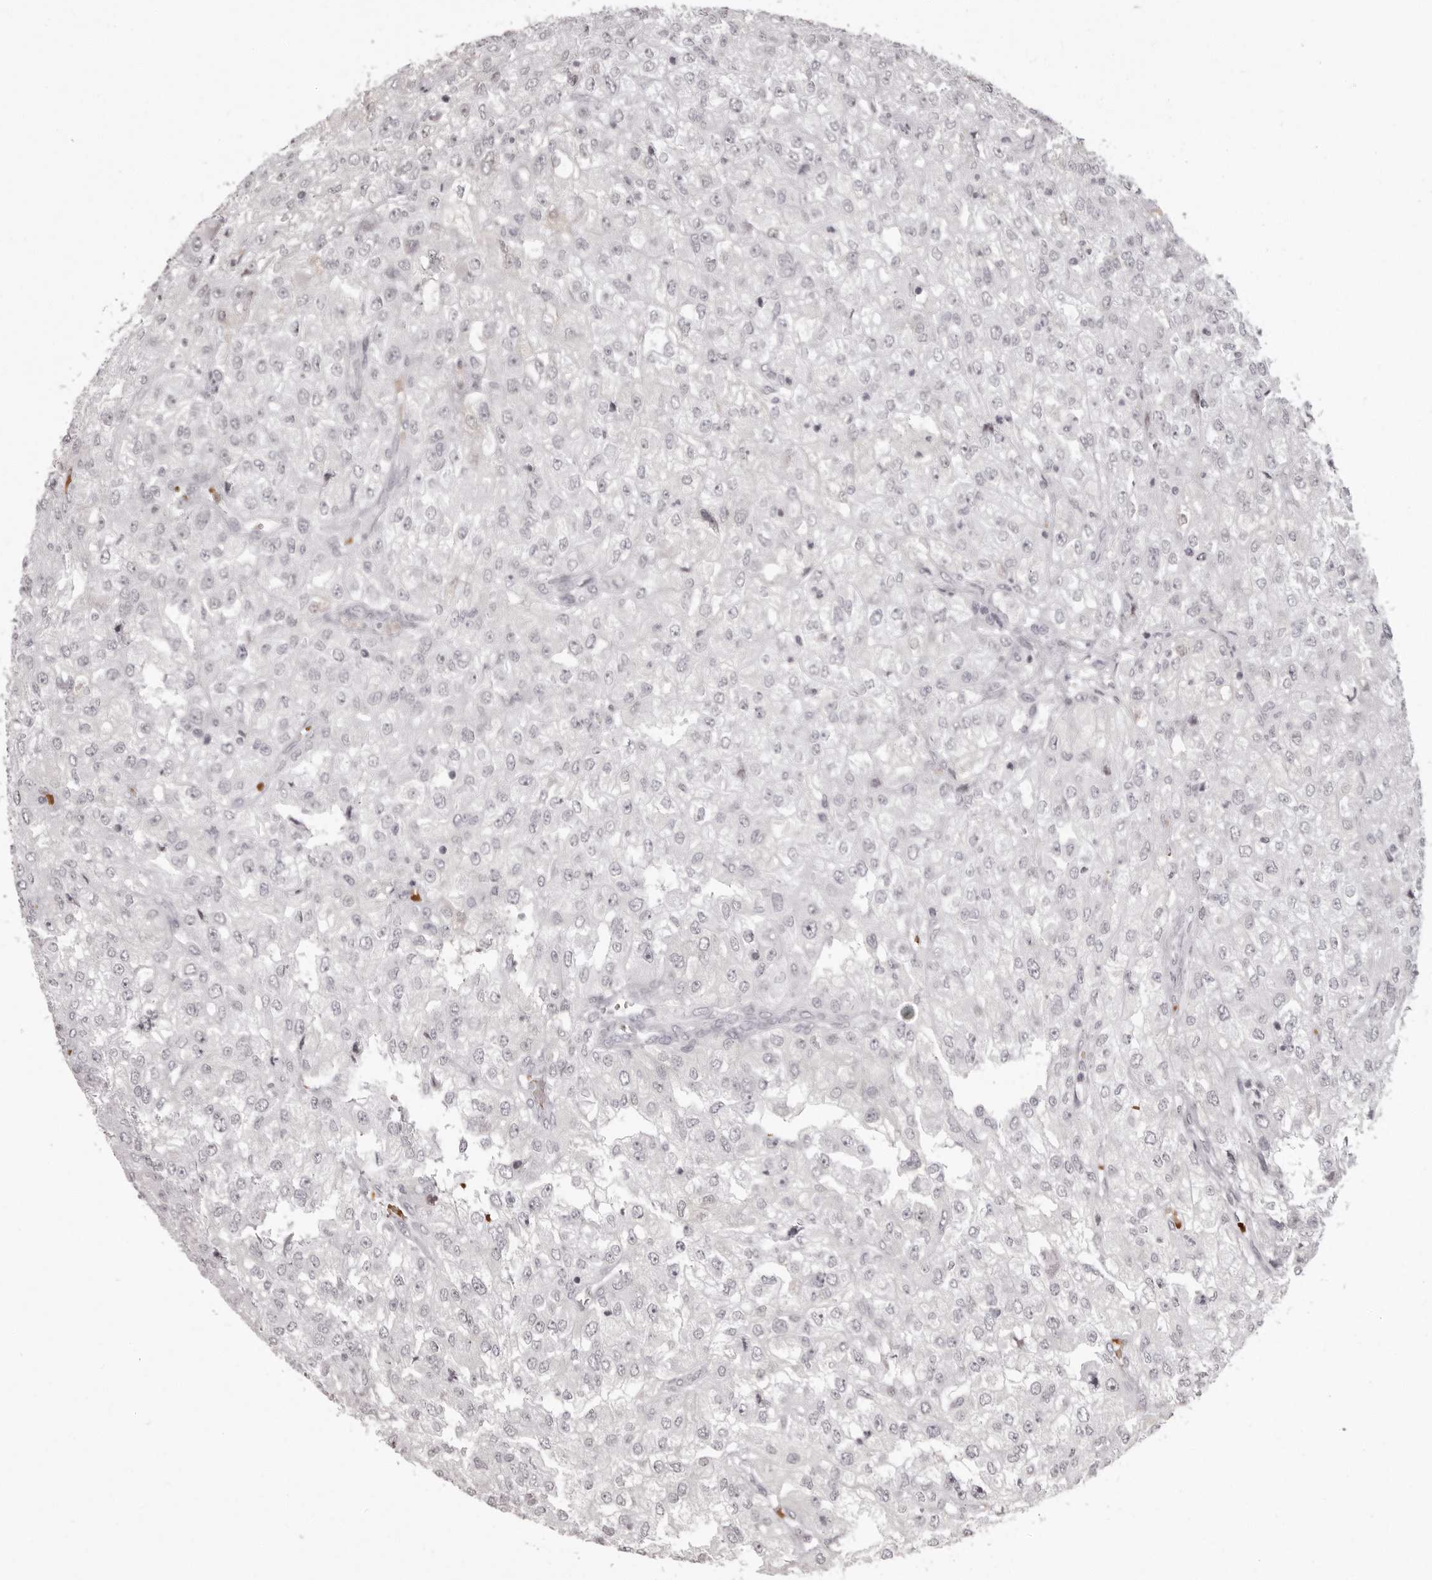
{"staining": {"intensity": "negative", "quantity": "none", "location": "none"}, "tissue": "renal cancer", "cell_type": "Tumor cells", "image_type": "cancer", "snomed": [{"axis": "morphology", "description": "Adenocarcinoma, NOS"}, {"axis": "topography", "description": "Kidney"}], "caption": "High magnification brightfield microscopy of renal adenocarcinoma stained with DAB (brown) and counterstained with hematoxylin (blue): tumor cells show no significant staining.", "gene": "C8orf74", "patient": {"sex": "female", "age": 54}}